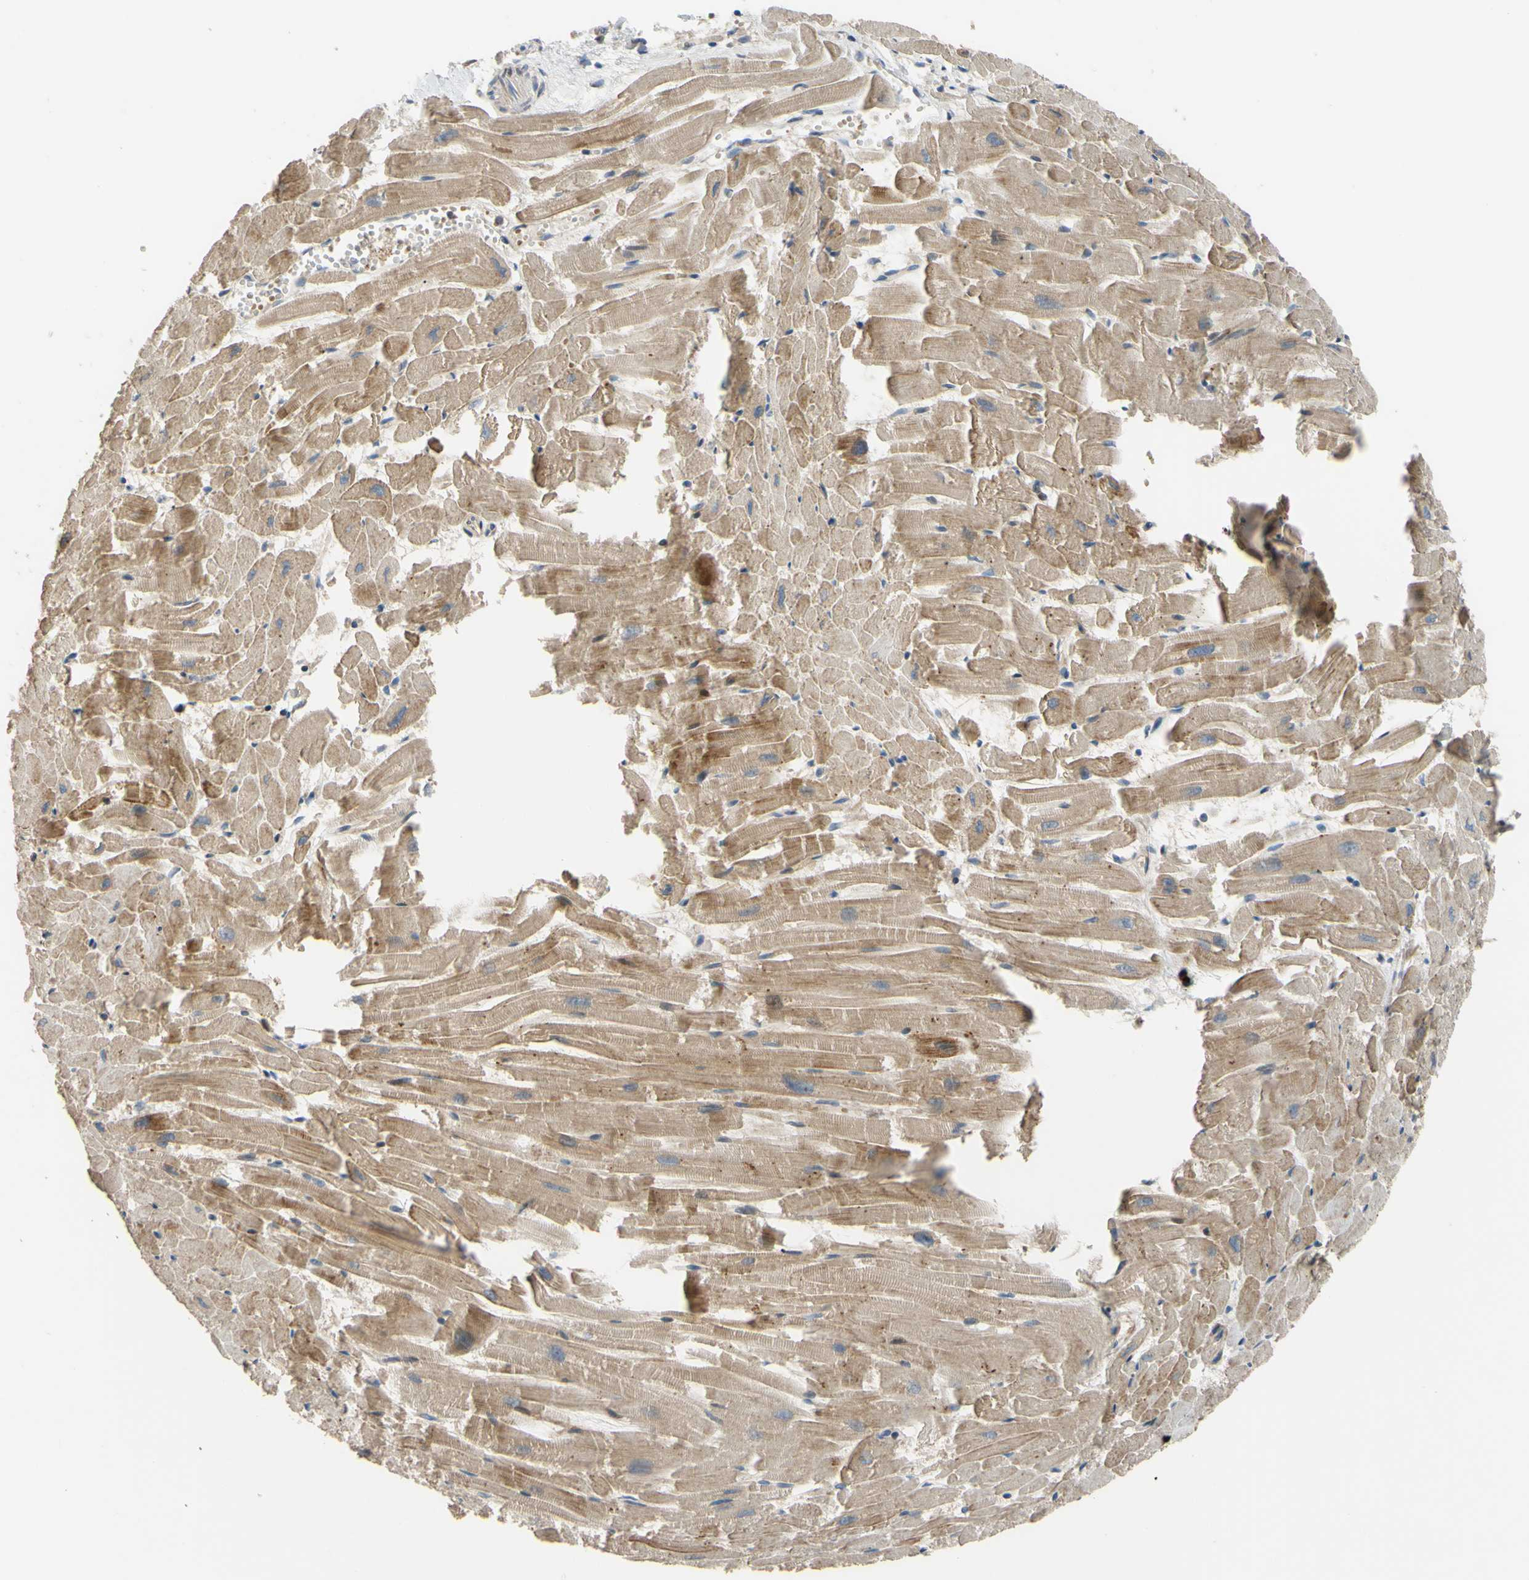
{"staining": {"intensity": "weak", "quantity": "25%-75%", "location": "cytoplasmic/membranous"}, "tissue": "heart muscle", "cell_type": "Cardiomyocytes", "image_type": "normal", "snomed": [{"axis": "morphology", "description": "Normal tissue, NOS"}, {"axis": "topography", "description": "Heart"}], "caption": "Protein staining exhibits weak cytoplasmic/membranous positivity in approximately 25%-75% of cardiomyocytes in normal heart muscle.", "gene": "SPTLC1", "patient": {"sex": "female", "age": 19}}